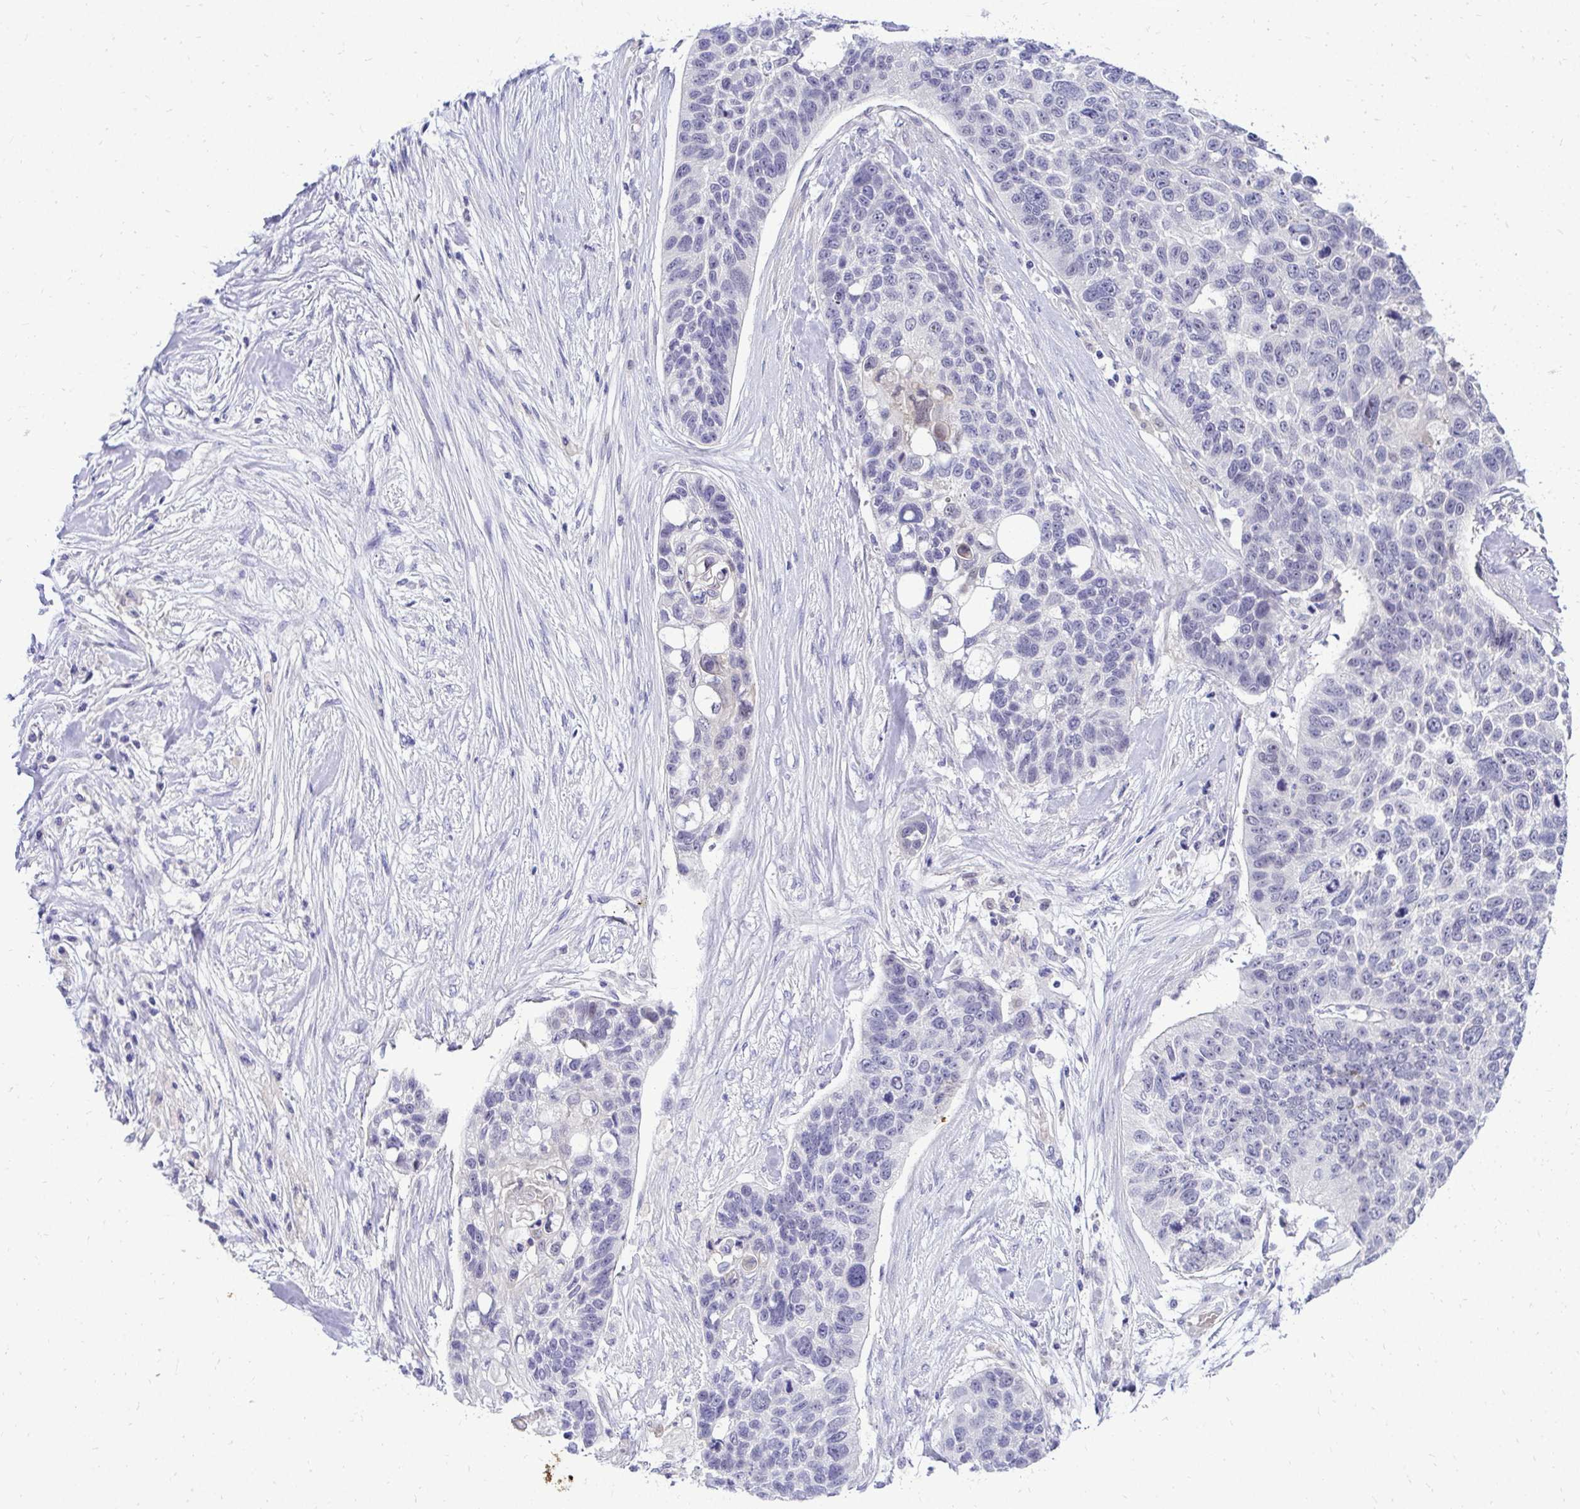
{"staining": {"intensity": "negative", "quantity": "none", "location": "none"}, "tissue": "lung cancer", "cell_type": "Tumor cells", "image_type": "cancer", "snomed": [{"axis": "morphology", "description": "Squamous cell carcinoma, NOS"}, {"axis": "topography", "description": "Lung"}], "caption": "Image shows no significant protein expression in tumor cells of lung squamous cell carcinoma. Nuclei are stained in blue.", "gene": "ZSWIM9", "patient": {"sex": "male", "age": 62}}